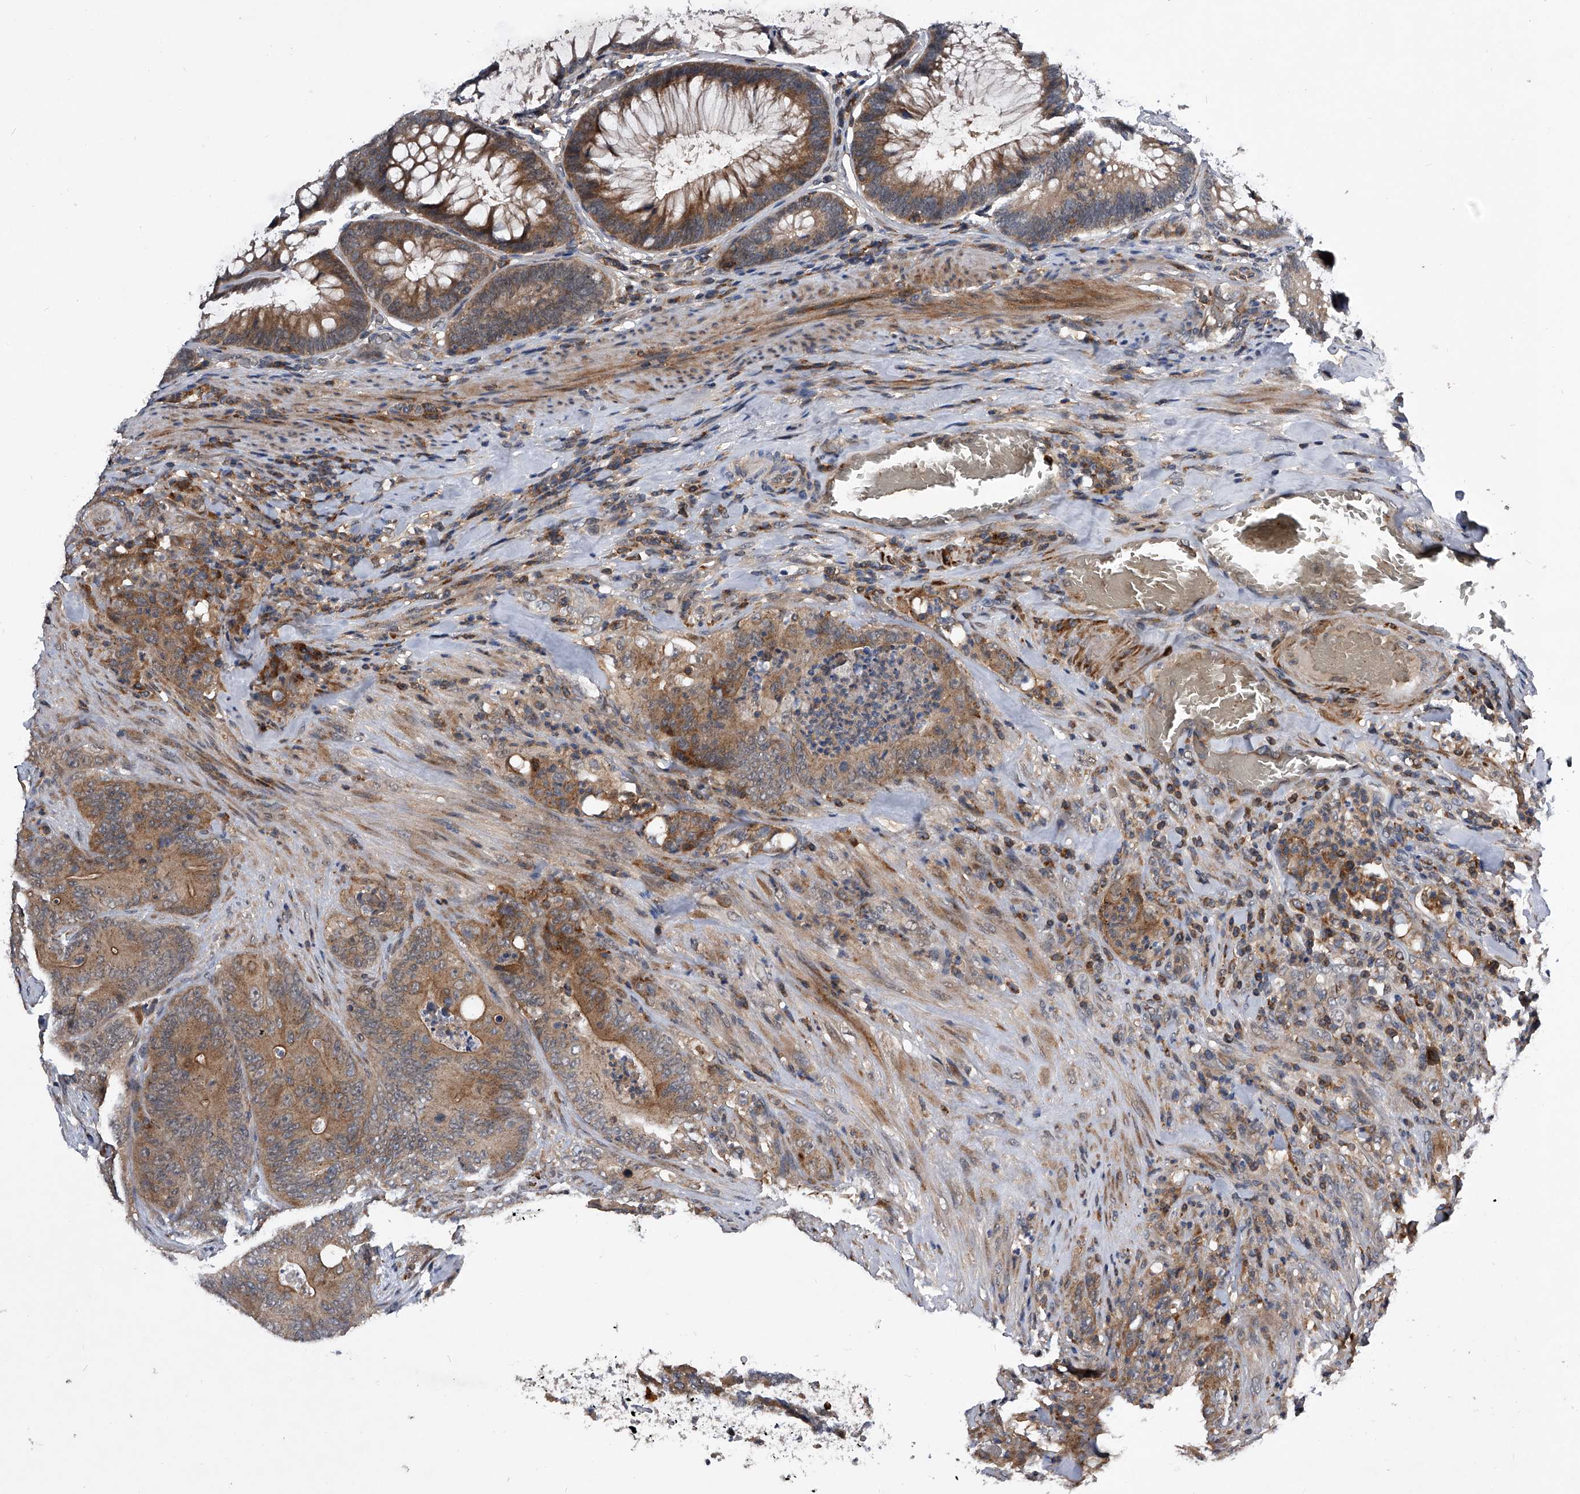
{"staining": {"intensity": "moderate", "quantity": ">75%", "location": "cytoplasmic/membranous"}, "tissue": "colorectal cancer", "cell_type": "Tumor cells", "image_type": "cancer", "snomed": [{"axis": "morphology", "description": "Normal tissue, NOS"}, {"axis": "topography", "description": "Colon"}], "caption": "Tumor cells exhibit medium levels of moderate cytoplasmic/membranous expression in about >75% of cells in human colorectal cancer.", "gene": "ZNF30", "patient": {"sex": "female", "age": 82}}